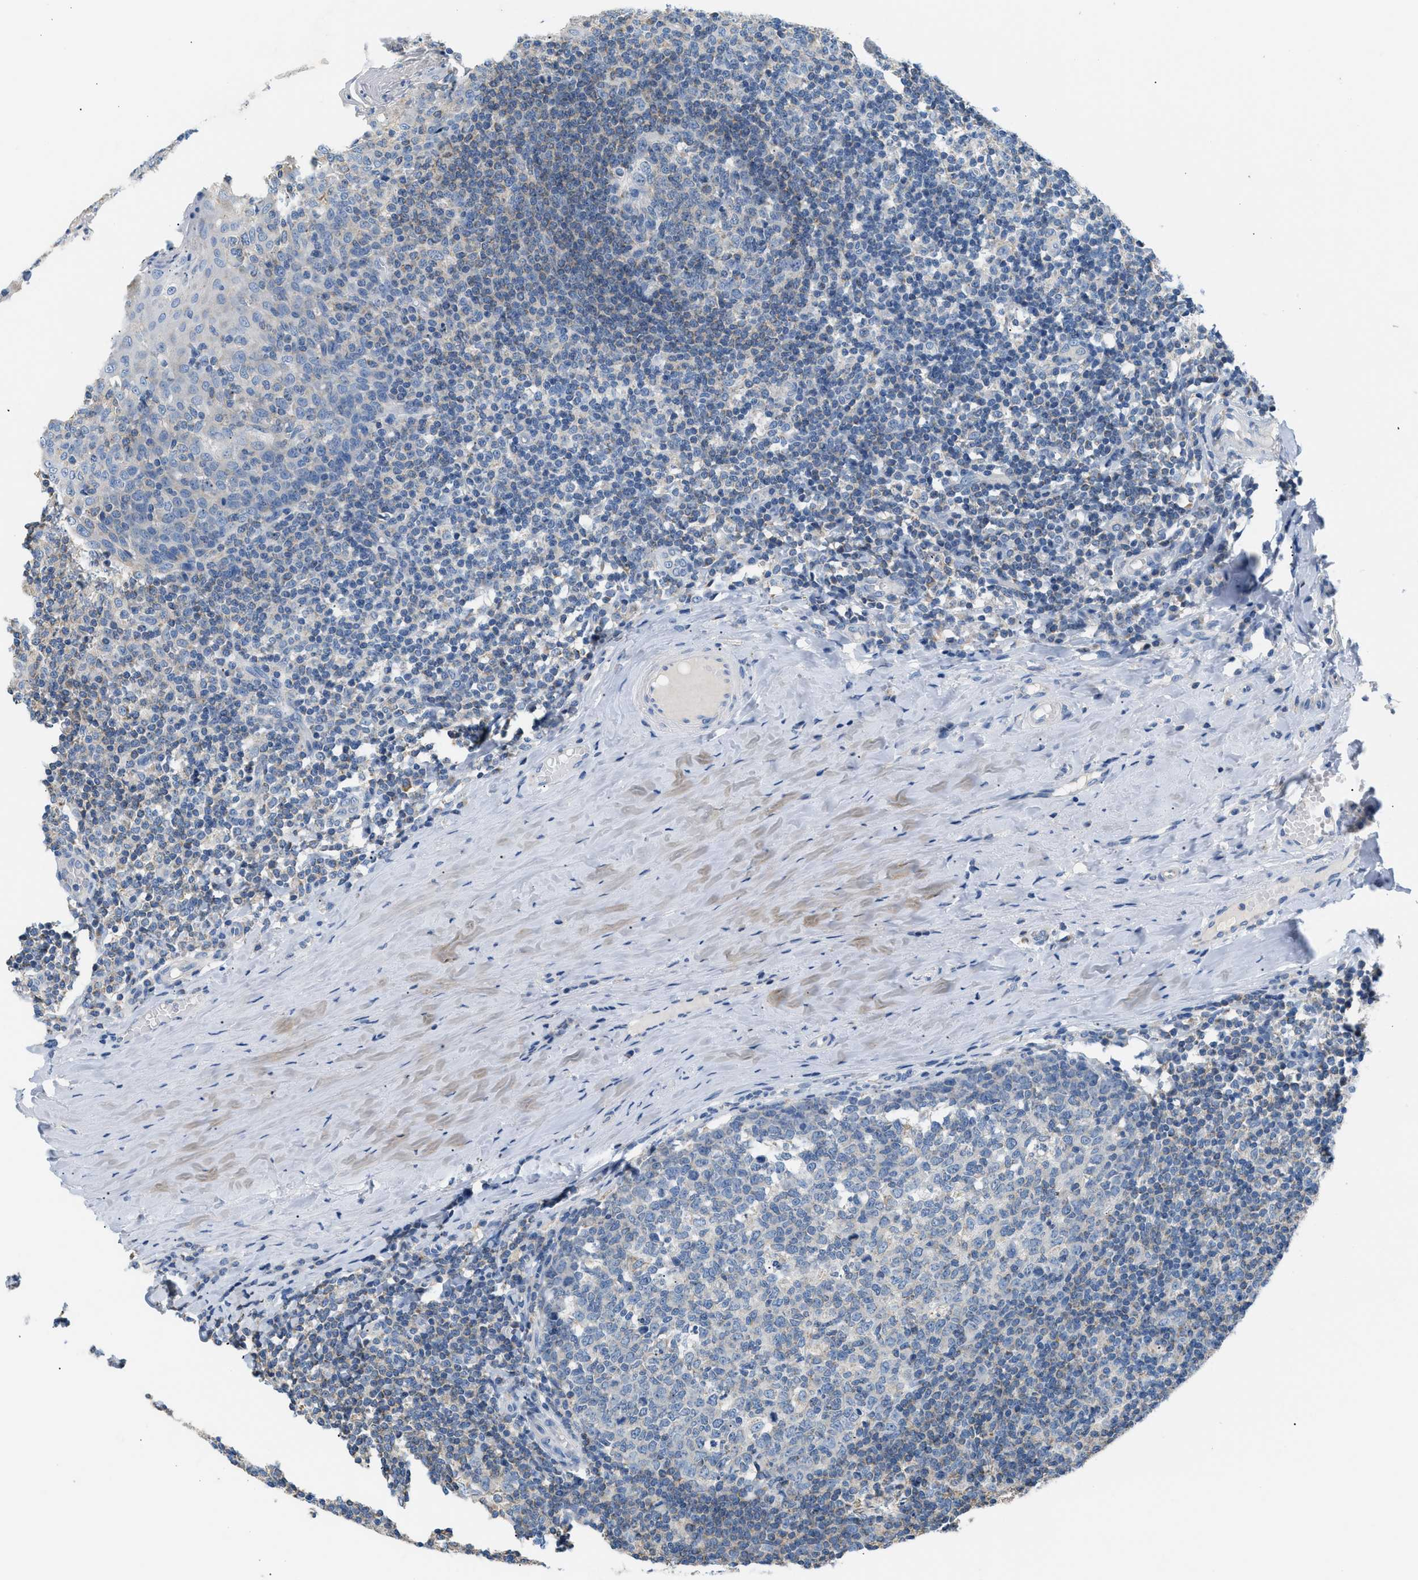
{"staining": {"intensity": "negative", "quantity": "none", "location": "none"}, "tissue": "tonsil", "cell_type": "Germinal center cells", "image_type": "normal", "snomed": [{"axis": "morphology", "description": "Normal tissue, NOS"}, {"axis": "topography", "description": "Tonsil"}], "caption": "The micrograph demonstrates no staining of germinal center cells in unremarkable tonsil.", "gene": "ILDR1", "patient": {"sex": "female", "age": 19}}